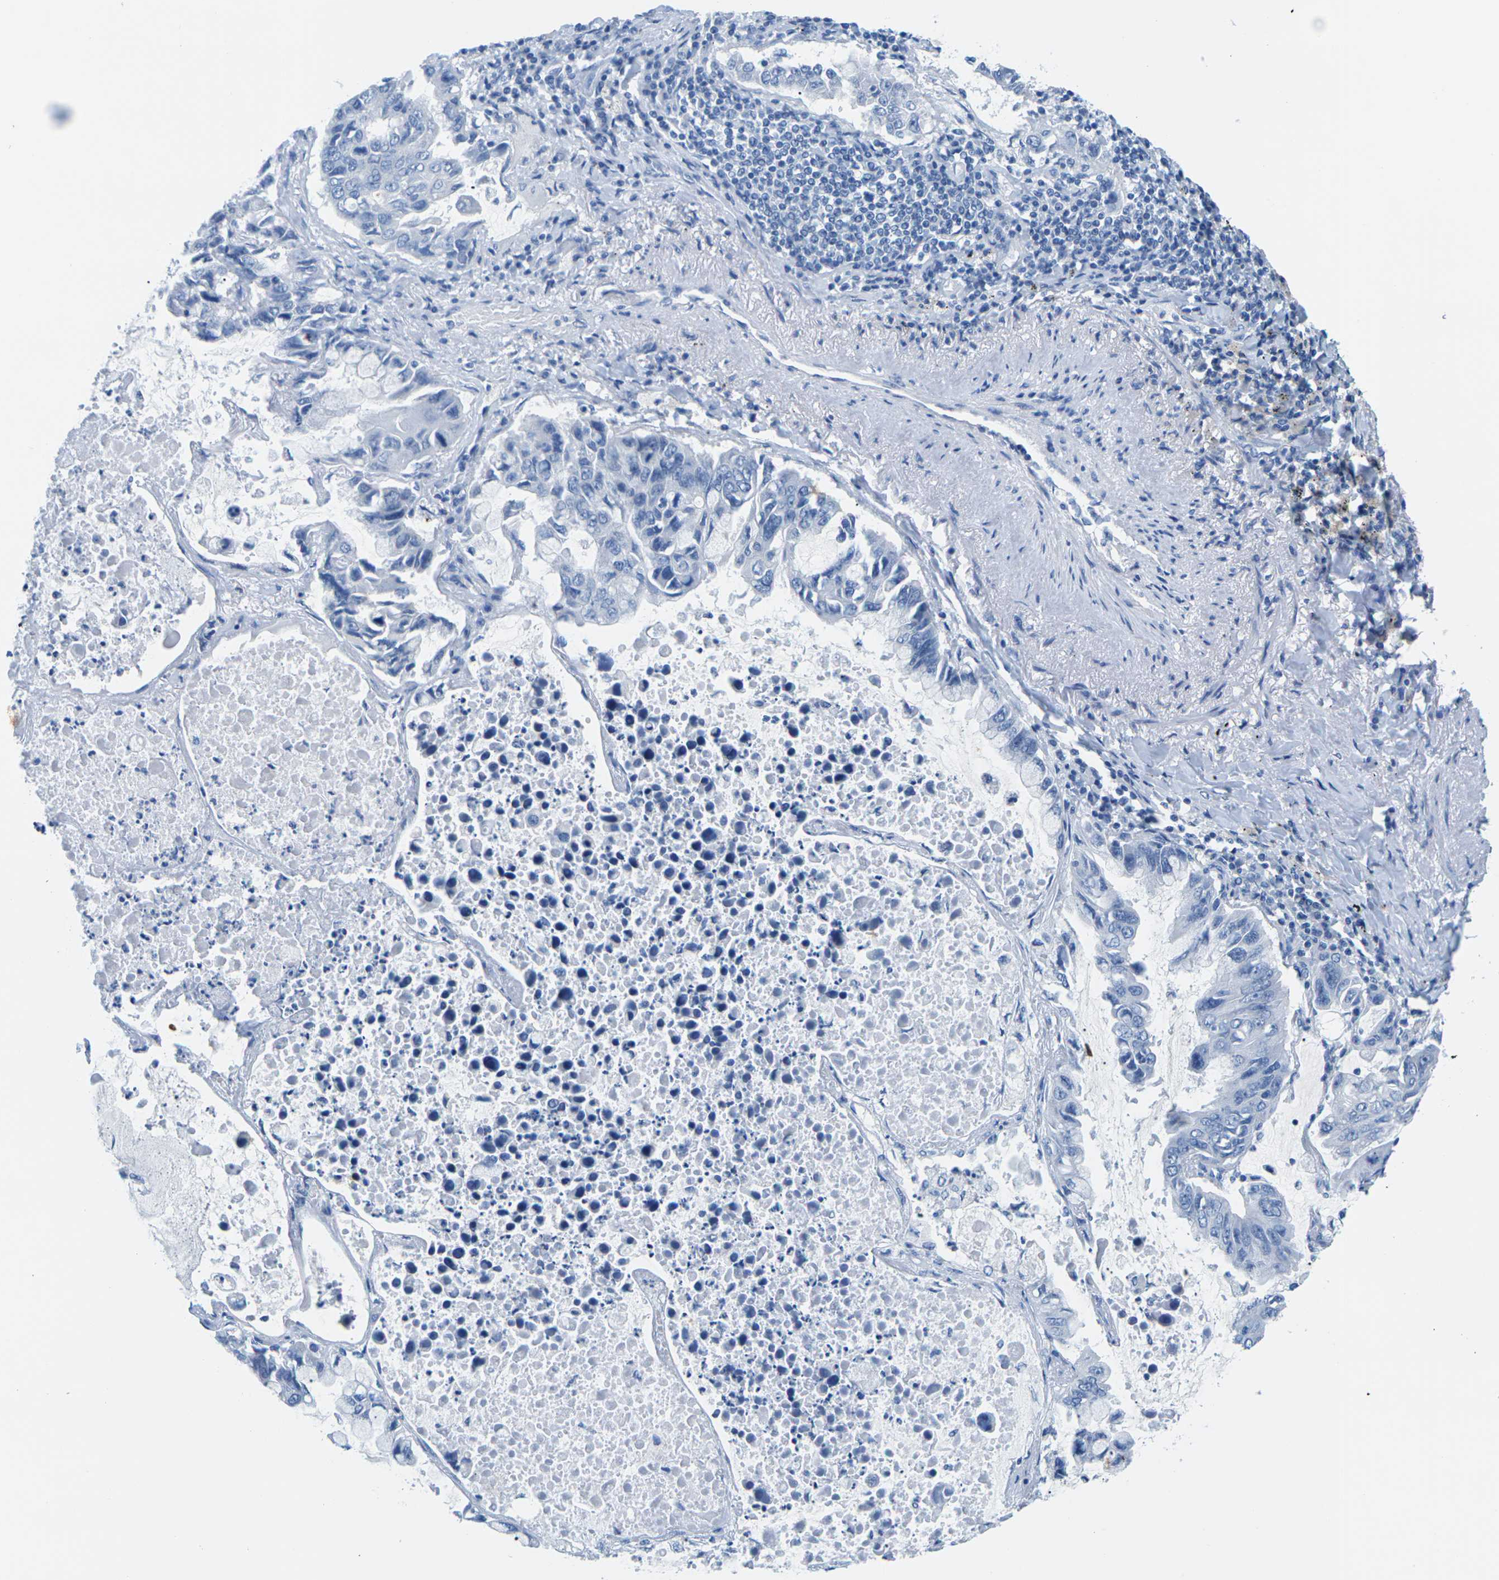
{"staining": {"intensity": "negative", "quantity": "none", "location": "none"}, "tissue": "lung cancer", "cell_type": "Tumor cells", "image_type": "cancer", "snomed": [{"axis": "morphology", "description": "Adenocarcinoma, NOS"}, {"axis": "topography", "description": "Lung"}], "caption": "Immunohistochemistry (IHC) histopathology image of human adenocarcinoma (lung) stained for a protein (brown), which shows no staining in tumor cells. (DAB (3,3'-diaminobenzidine) immunohistochemistry with hematoxylin counter stain).", "gene": "SLC12A1", "patient": {"sex": "male", "age": 64}}